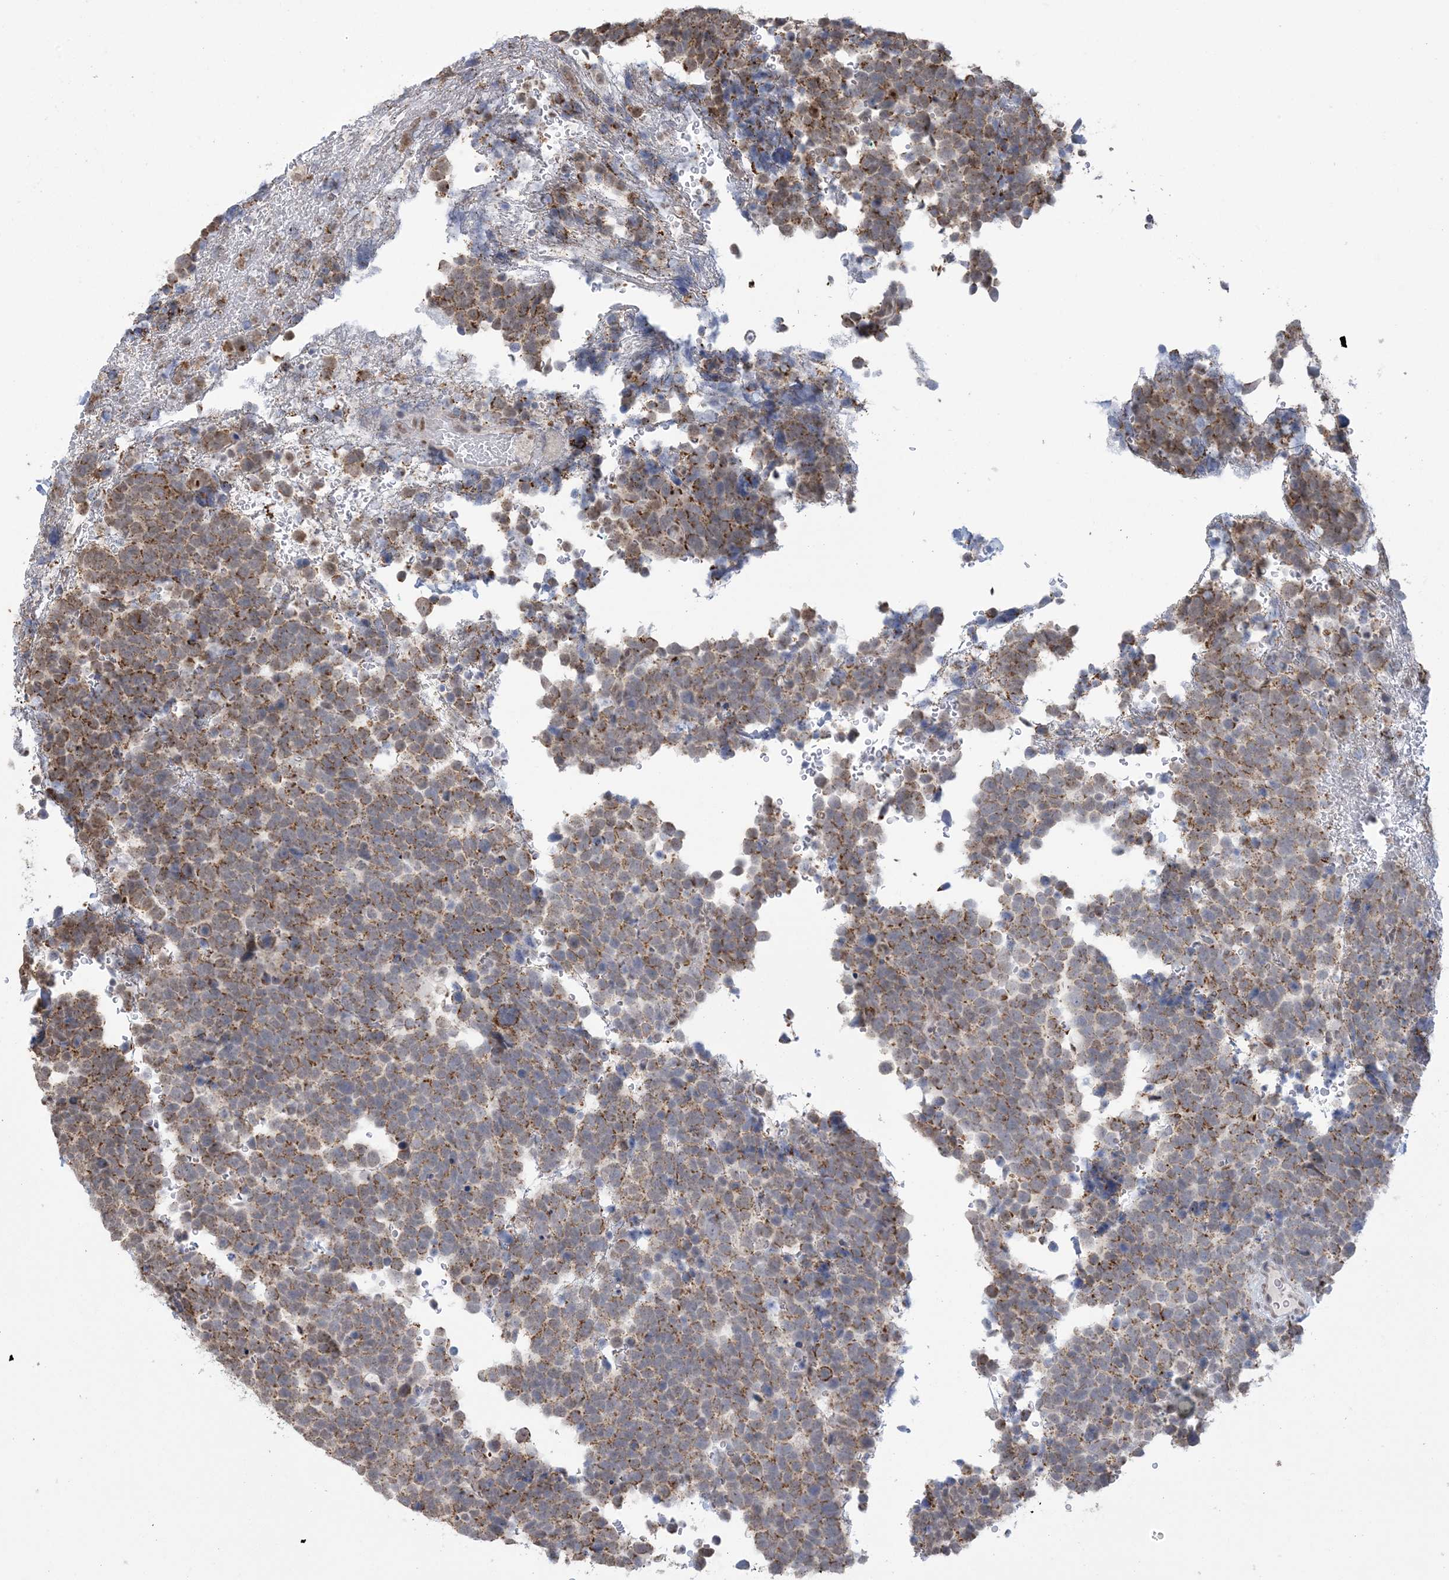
{"staining": {"intensity": "moderate", "quantity": ">75%", "location": "cytoplasmic/membranous"}, "tissue": "urothelial cancer", "cell_type": "Tumor cells", "image_type": "cancer", "snomed": [{"axis": "morphology", "description": "Urothelial carcinoma, High grade"}, {"axis": "topography", "description": "Urinary bladder"}], "caption": "This micrograph demonstrates urothelial cancer stained with immunohistochemistry to label a protein in brown. The cytoplasmic/membranous of tumor cells show moderate positivity for the protein. Nuclei are counter-stained blue.", "gene": "TRMT10C", "patient": {"sex": "female", "age": 82}}